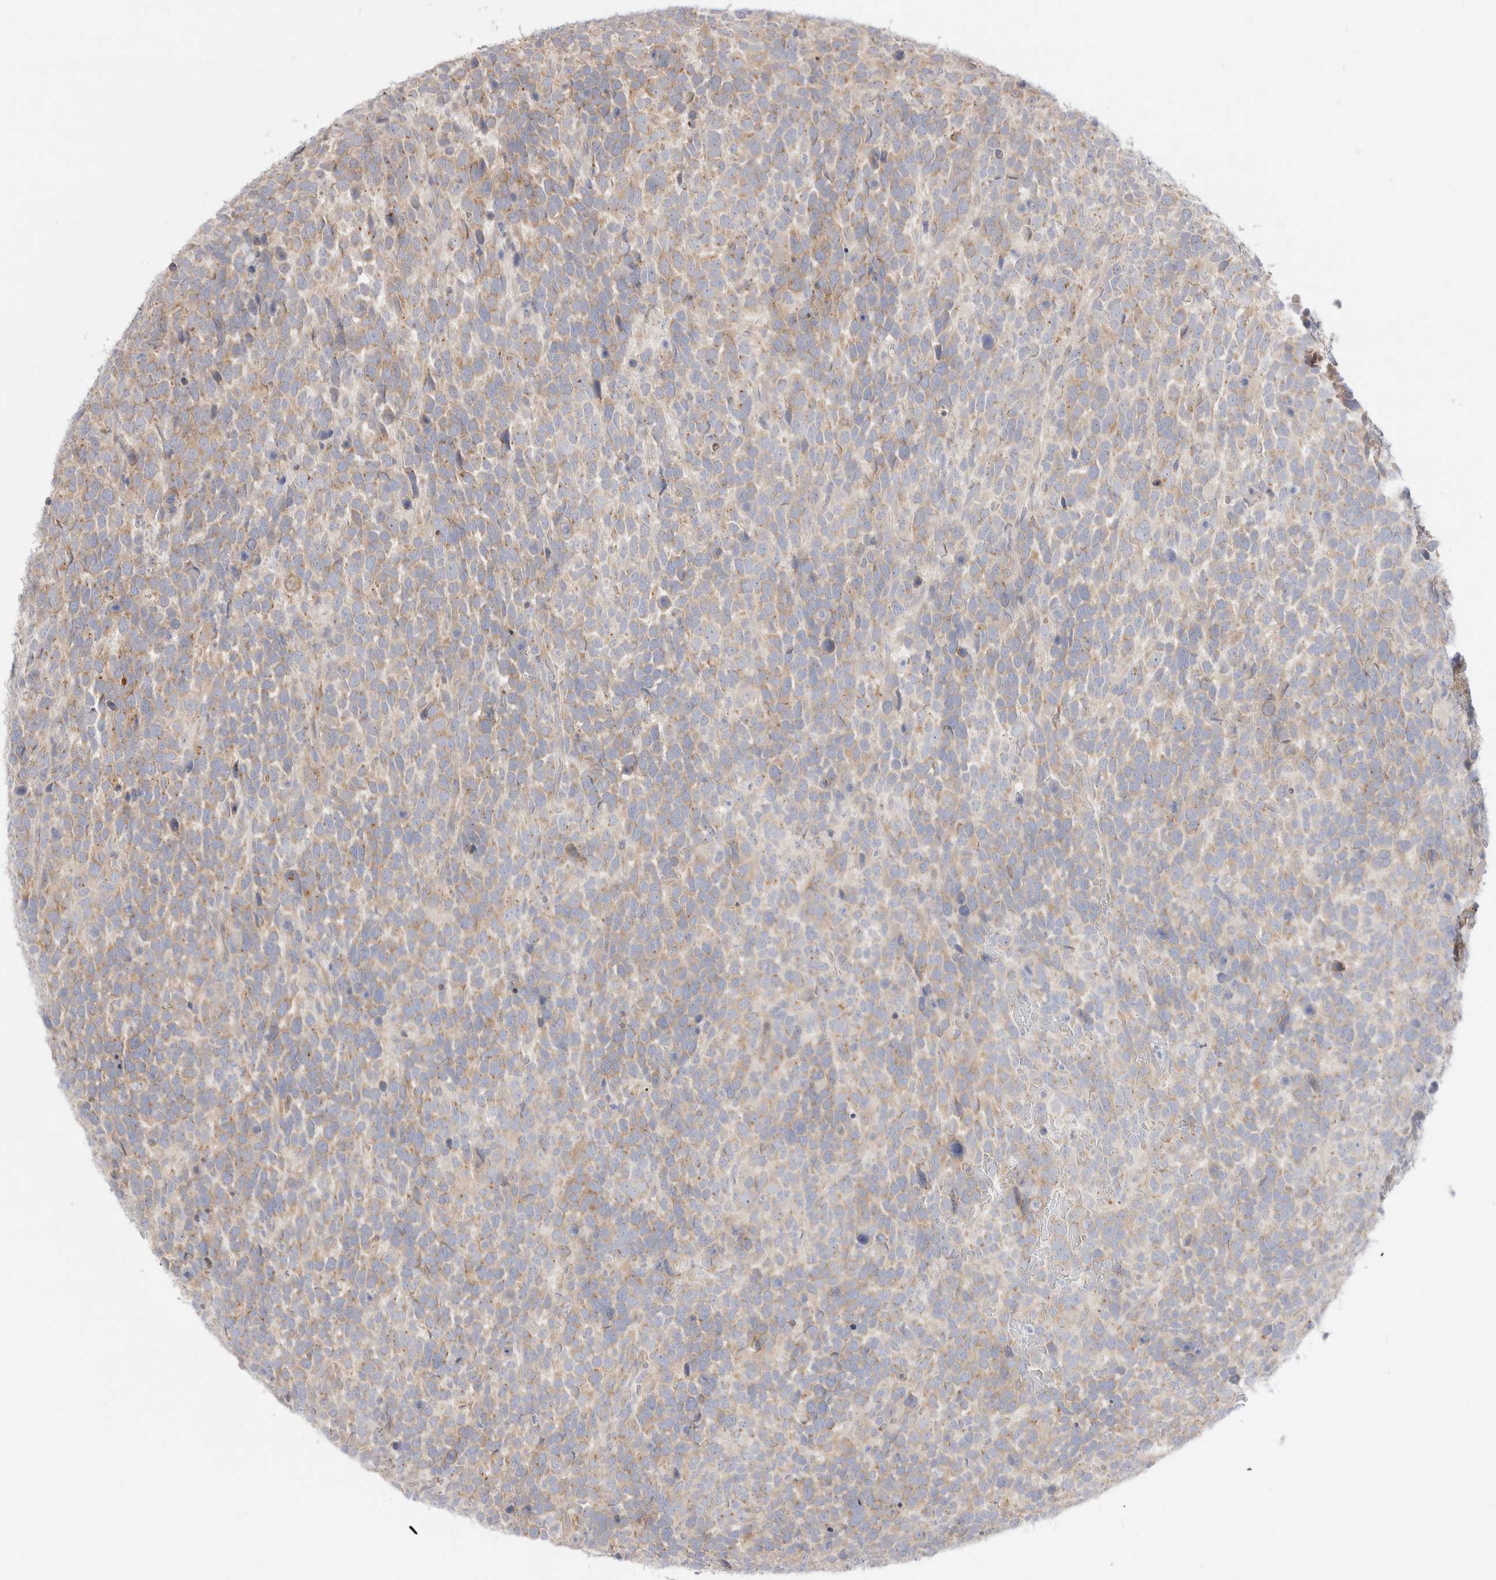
{"staining": {"intensity": "weak", "quantity": "25%-75%", "location": "cytoplasmic/membranous"}, "tissue": "urothelial cancer", "cell_type": "Tumor cells", "image_type": "cancer", "snomed": [{"axis": "morphology", "description": "Urothelial carcinoma, High grade"}, {"axis": "topography", "description": "Urinary bladder"}], "caption": "Urothelial cancer stained with a protein marker displays weak staining in tumor cells.", "gene": "EFCAB13", "patient": {"sex": "female", "age": 82}}